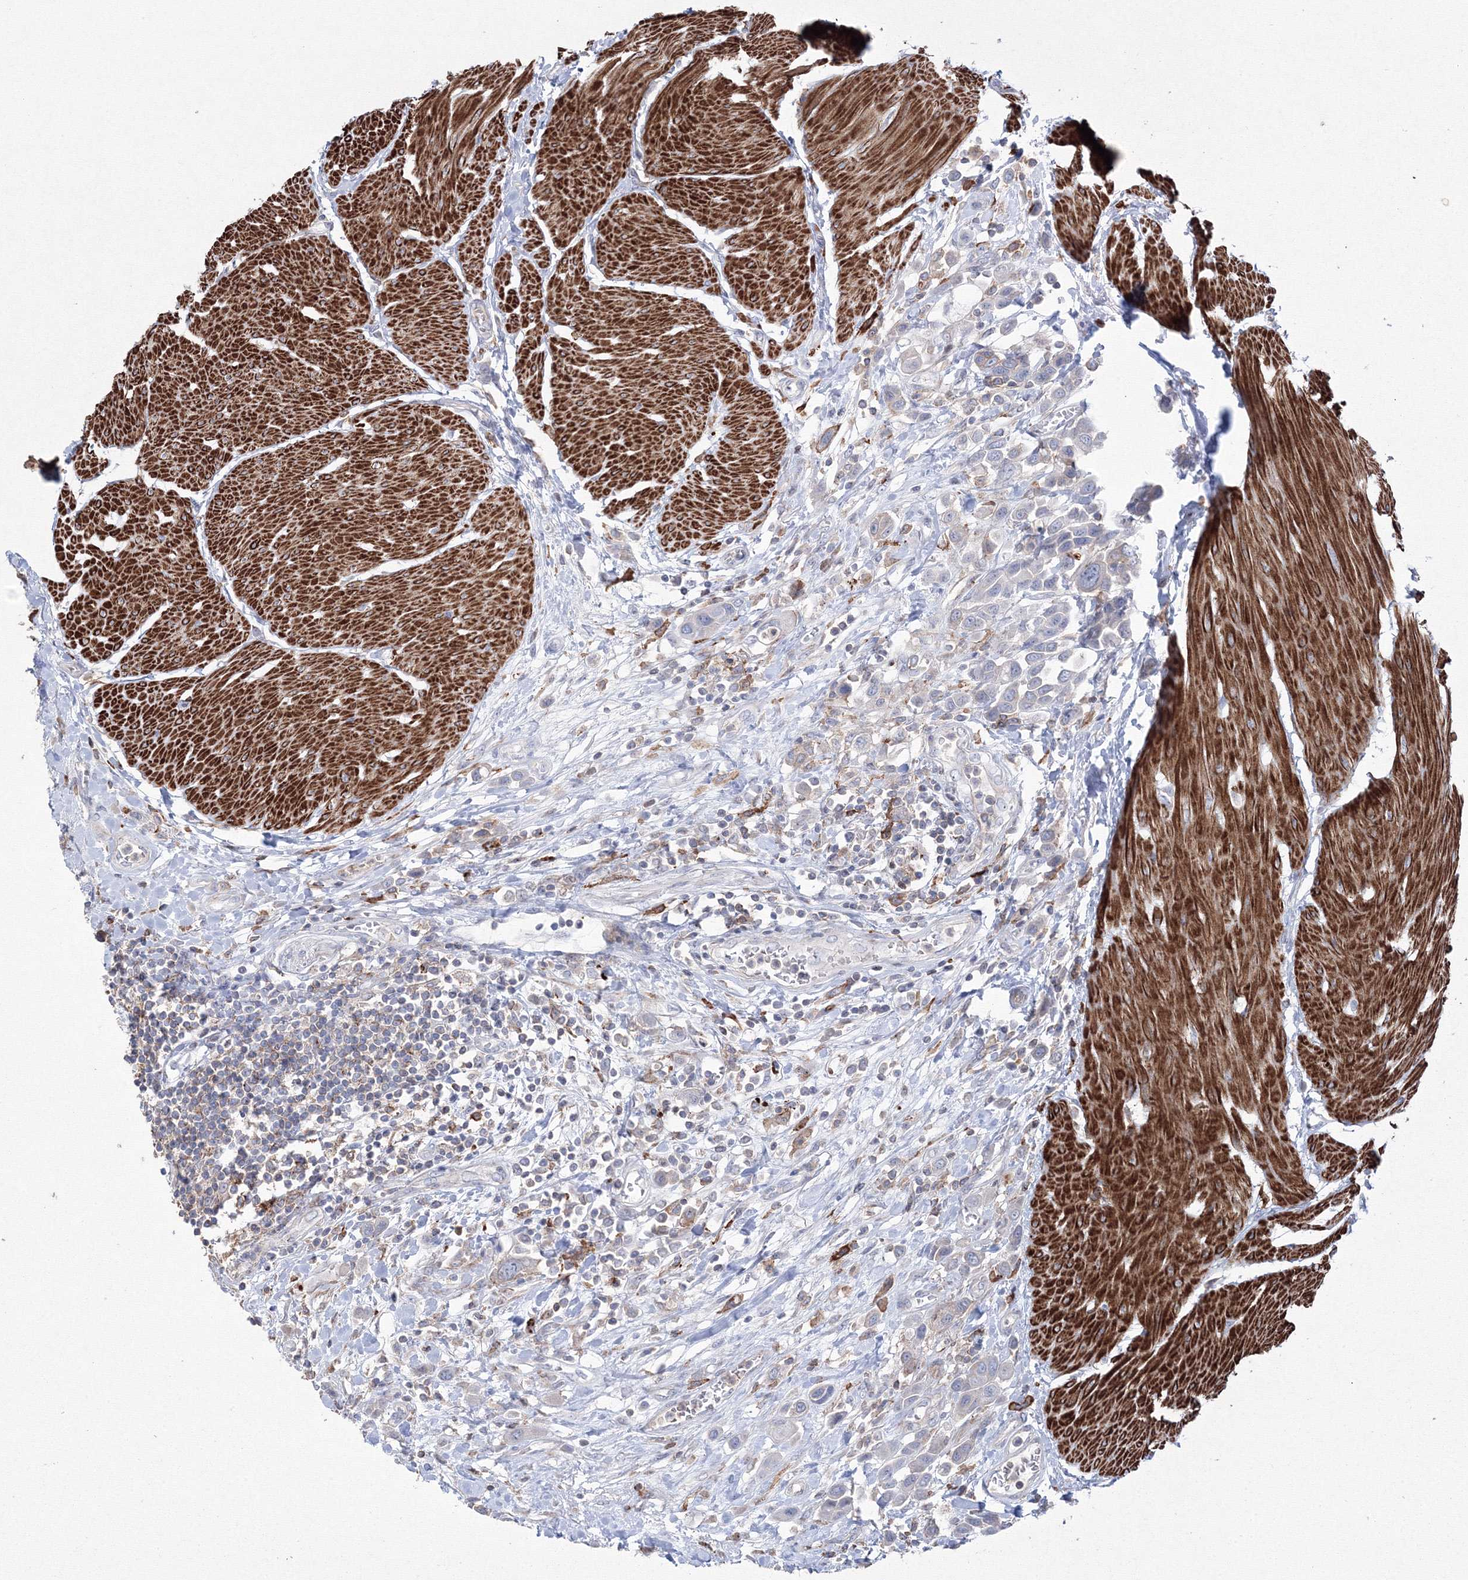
{"staining": {"intensity": "negative", "quantity": "none", "location": "none"}, "tissue": "urothelial cancer", "cell_type": "Tumor cells", "image_type": "cancer", "snomed": [{"axis": "morphology", "description": "Urothelial carcinoma, High grade"}, {"axis": "topography", "description": "Urinary bladder"}], "caption": "A photomicrograph of human urothelial cancer is negative for staining in tumor cells. The staining is performed using DAB brown chromogen with nuclei counter-stained in using hematoxylin.", "gene": "GPR82", "patient": {"sex": "male", "age": 50}}